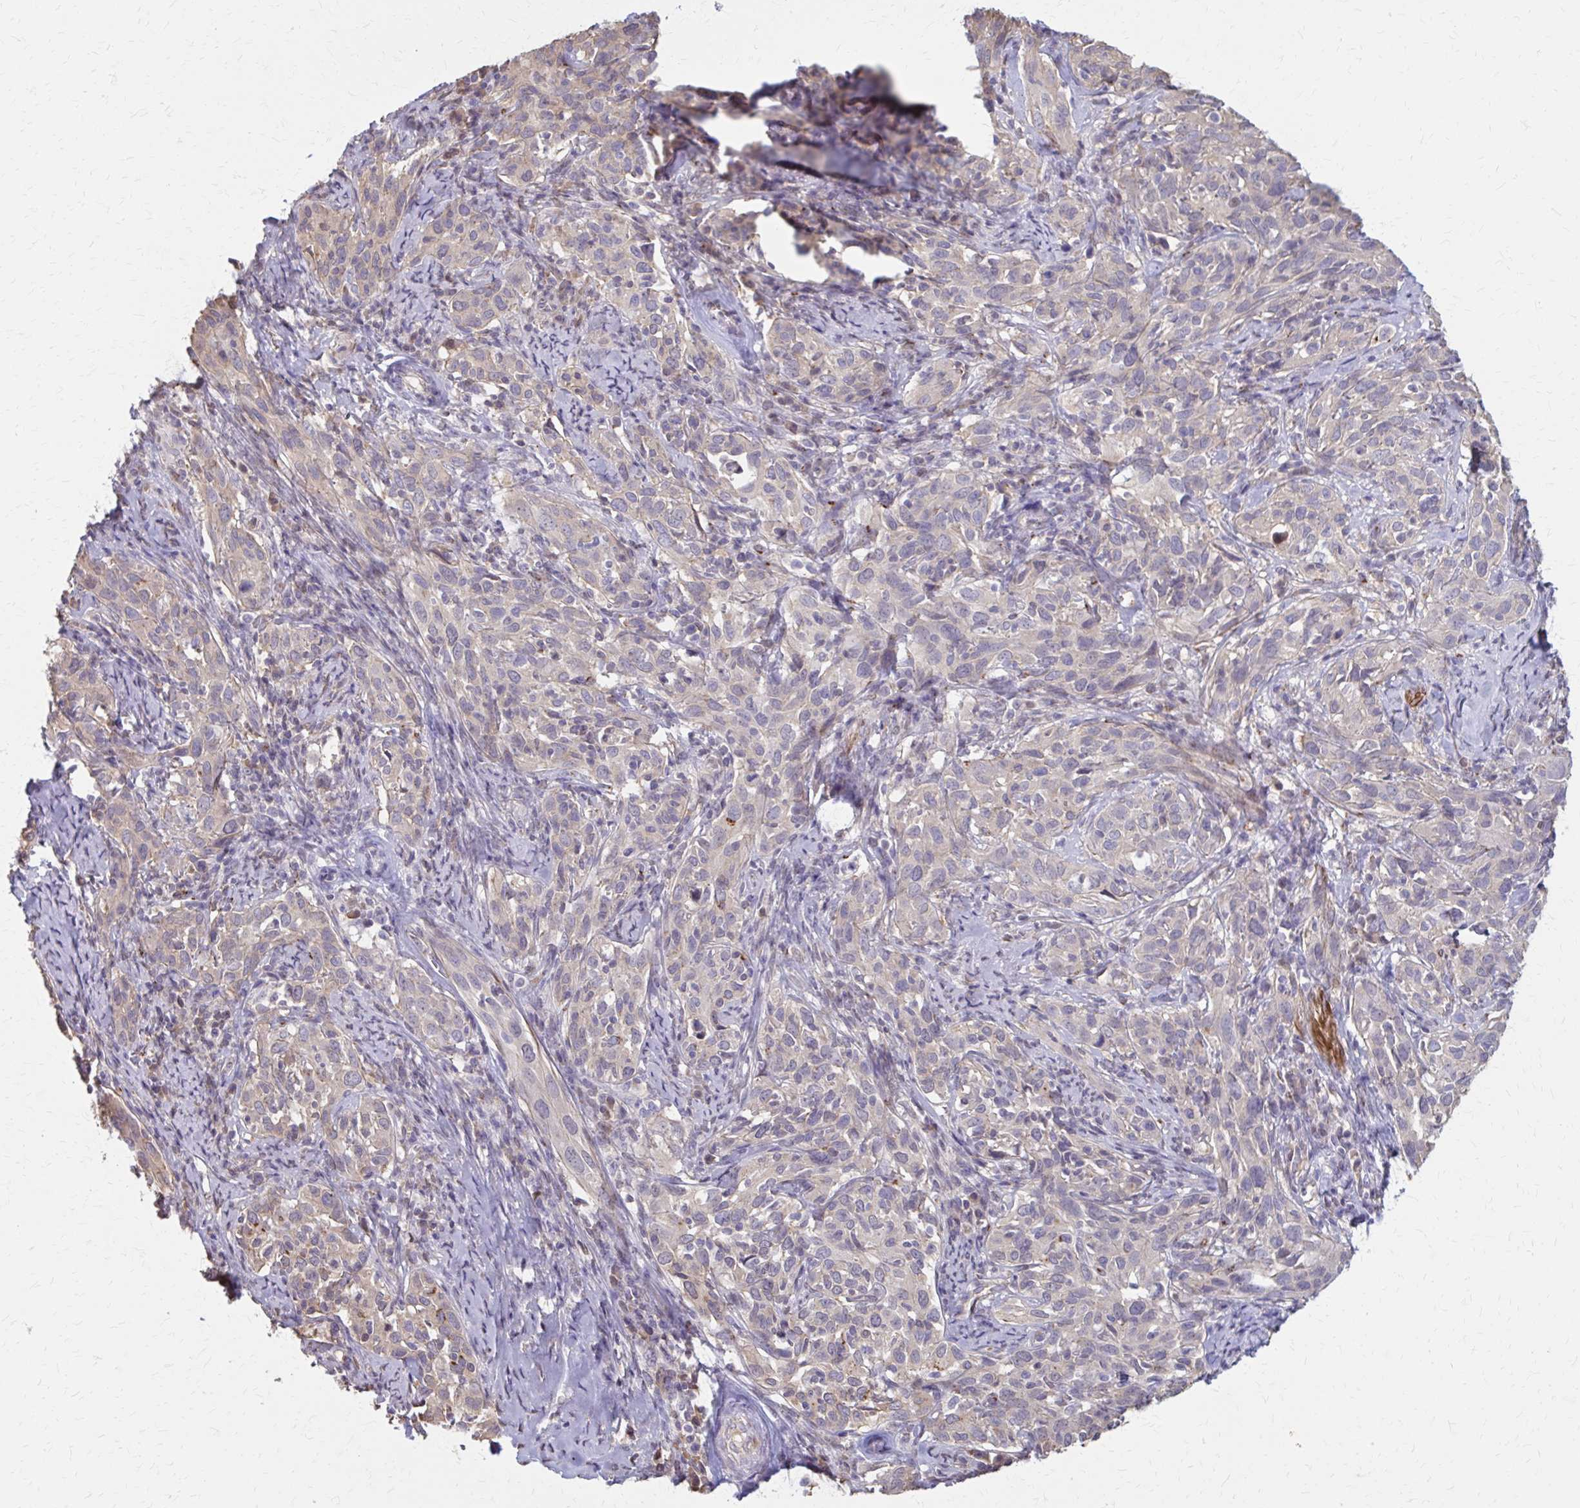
{"staining": {"intensity": "negative", "quantity": "none", "location": "none"}, "tissue": "cervical cancer", "cell_type": "Tumor cells", "image_type": "cancer", "snomed": [{"axis": "morphology", "description": "Normal tissue, NOS"}, {"axis": "morphology", "description": "Squamous cell carcinoma, NOS"}, {"axis": "topography", "description": "Cervix"}], "caption": "Immunohistochemical staining of human cervical cancer (squamous cell carcinoma) displays no significant positivity in tumor cells. (DAB IHC visualized using brightfield microscopy, high magnification).", "gene": "IFI44L", "patient": {"sex": "female", "age": 51}}